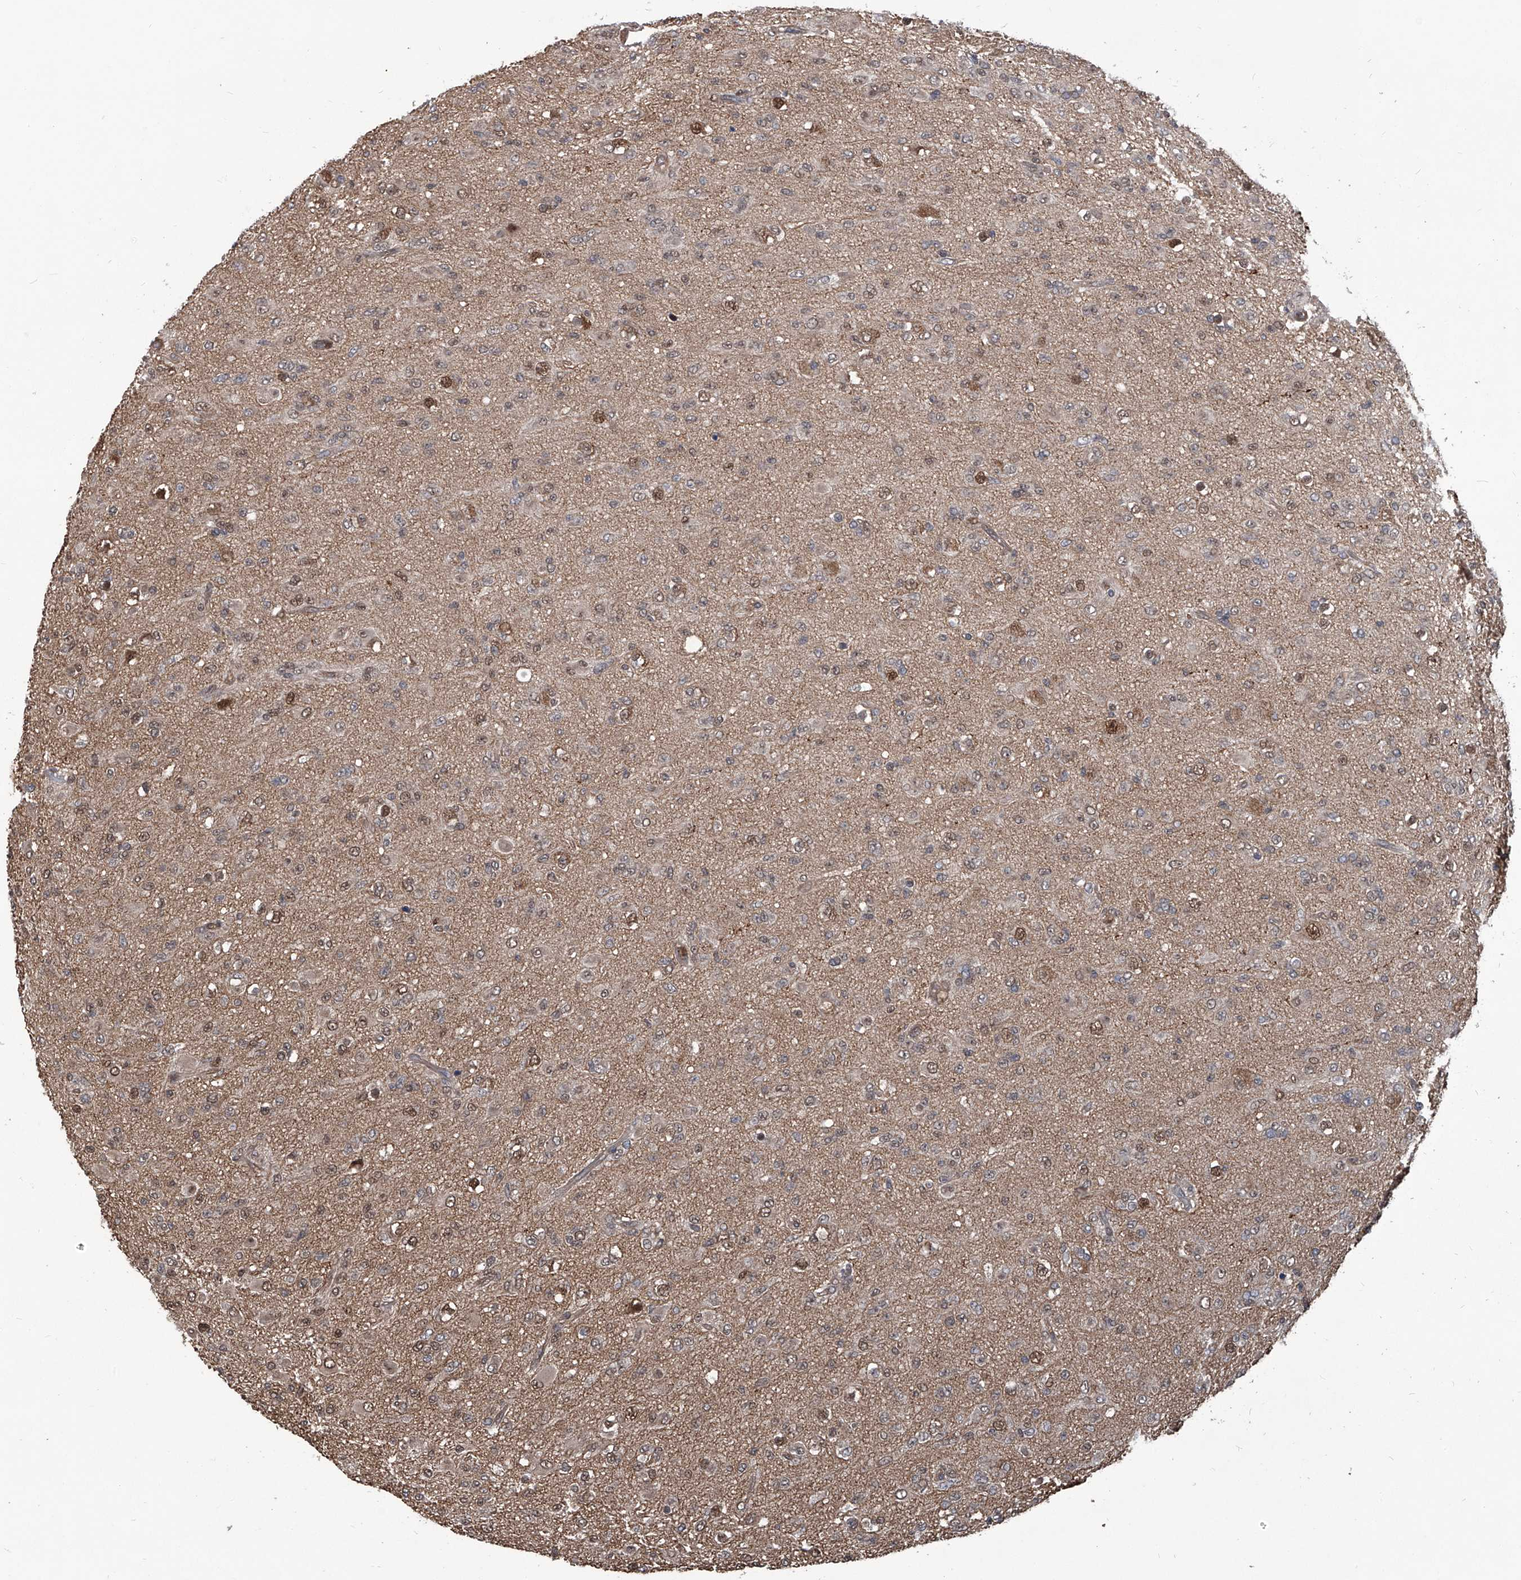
{"staining": {"intensity": "moderate", "quantity": "<25%", "location": "nuclear"}, "tissue": "glioma", "cell_type": "Tumor cells", "image_type": "cancer", "snomed": [{"axis": "morphology", "description": "Glioma, malignant, Low grade"}, {"axis": "topography", "description": "Brain"}], "caption": "Moderate nuclear positivity is seen in approximately <25% of tumor cells in glioma. Ihc stains the protein of interest in brown and the nuclei are stained blue.", "gene": "PSMB1", "patient": {"sex": "male", "age": 65}}